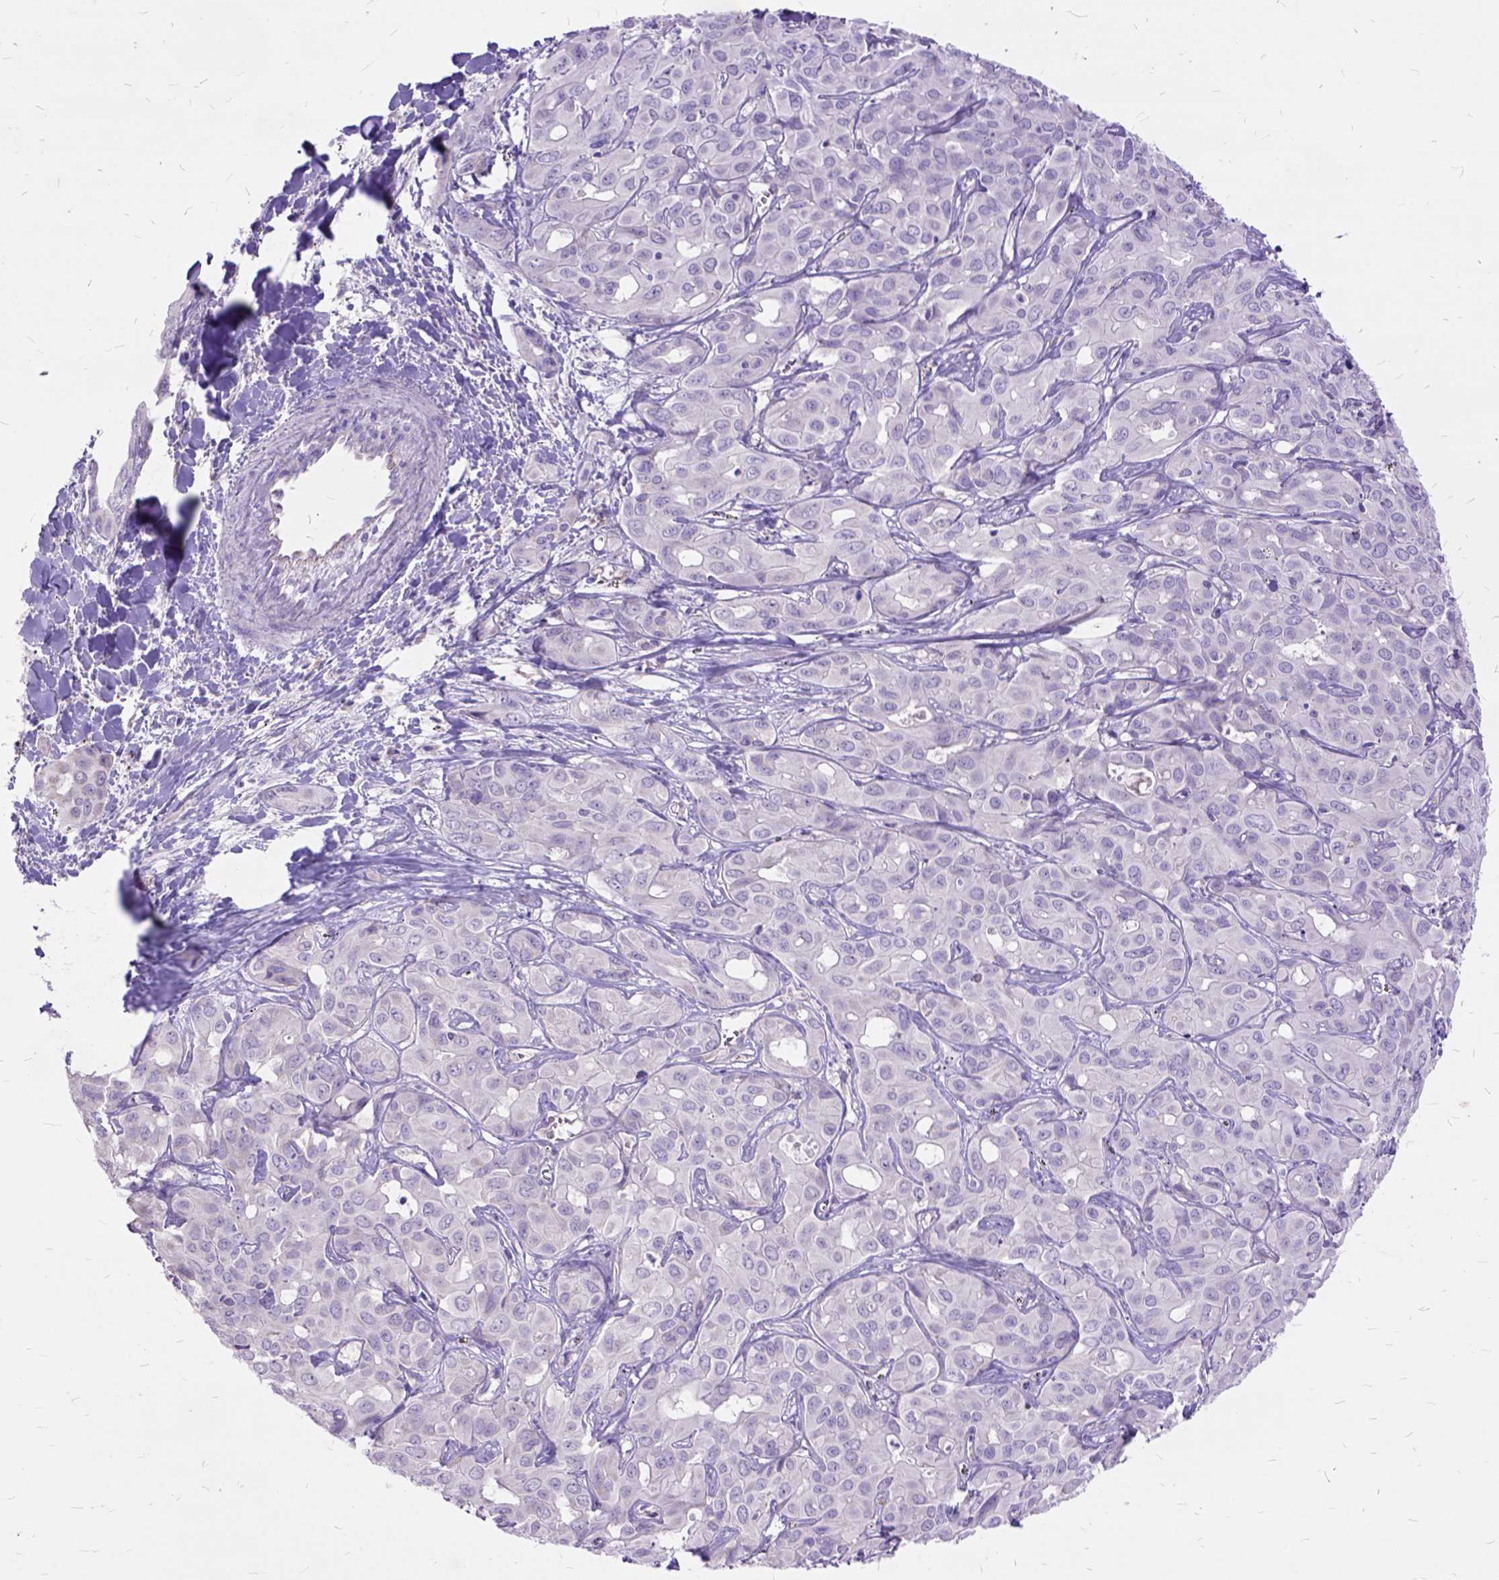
{"staining": {"intensity": "negative", "quantity": "none", "location": "none"}, "tissue": "liver cancer", "cell_type": "Tumor cells", "image_type": "cancer", "snomed": [{"axis": "morphology", "description": "Cholangiocarcinoma"}, {"axis": "topography", "description": "Liver"}], "caption": "The immunohistochemistry (IHC) histopathology image has no significant staining in tumor cells of liver cholangiocarcinoma tissue.", "gene": "CTAG2", "patient": {"sex": "female", "age": 60}}